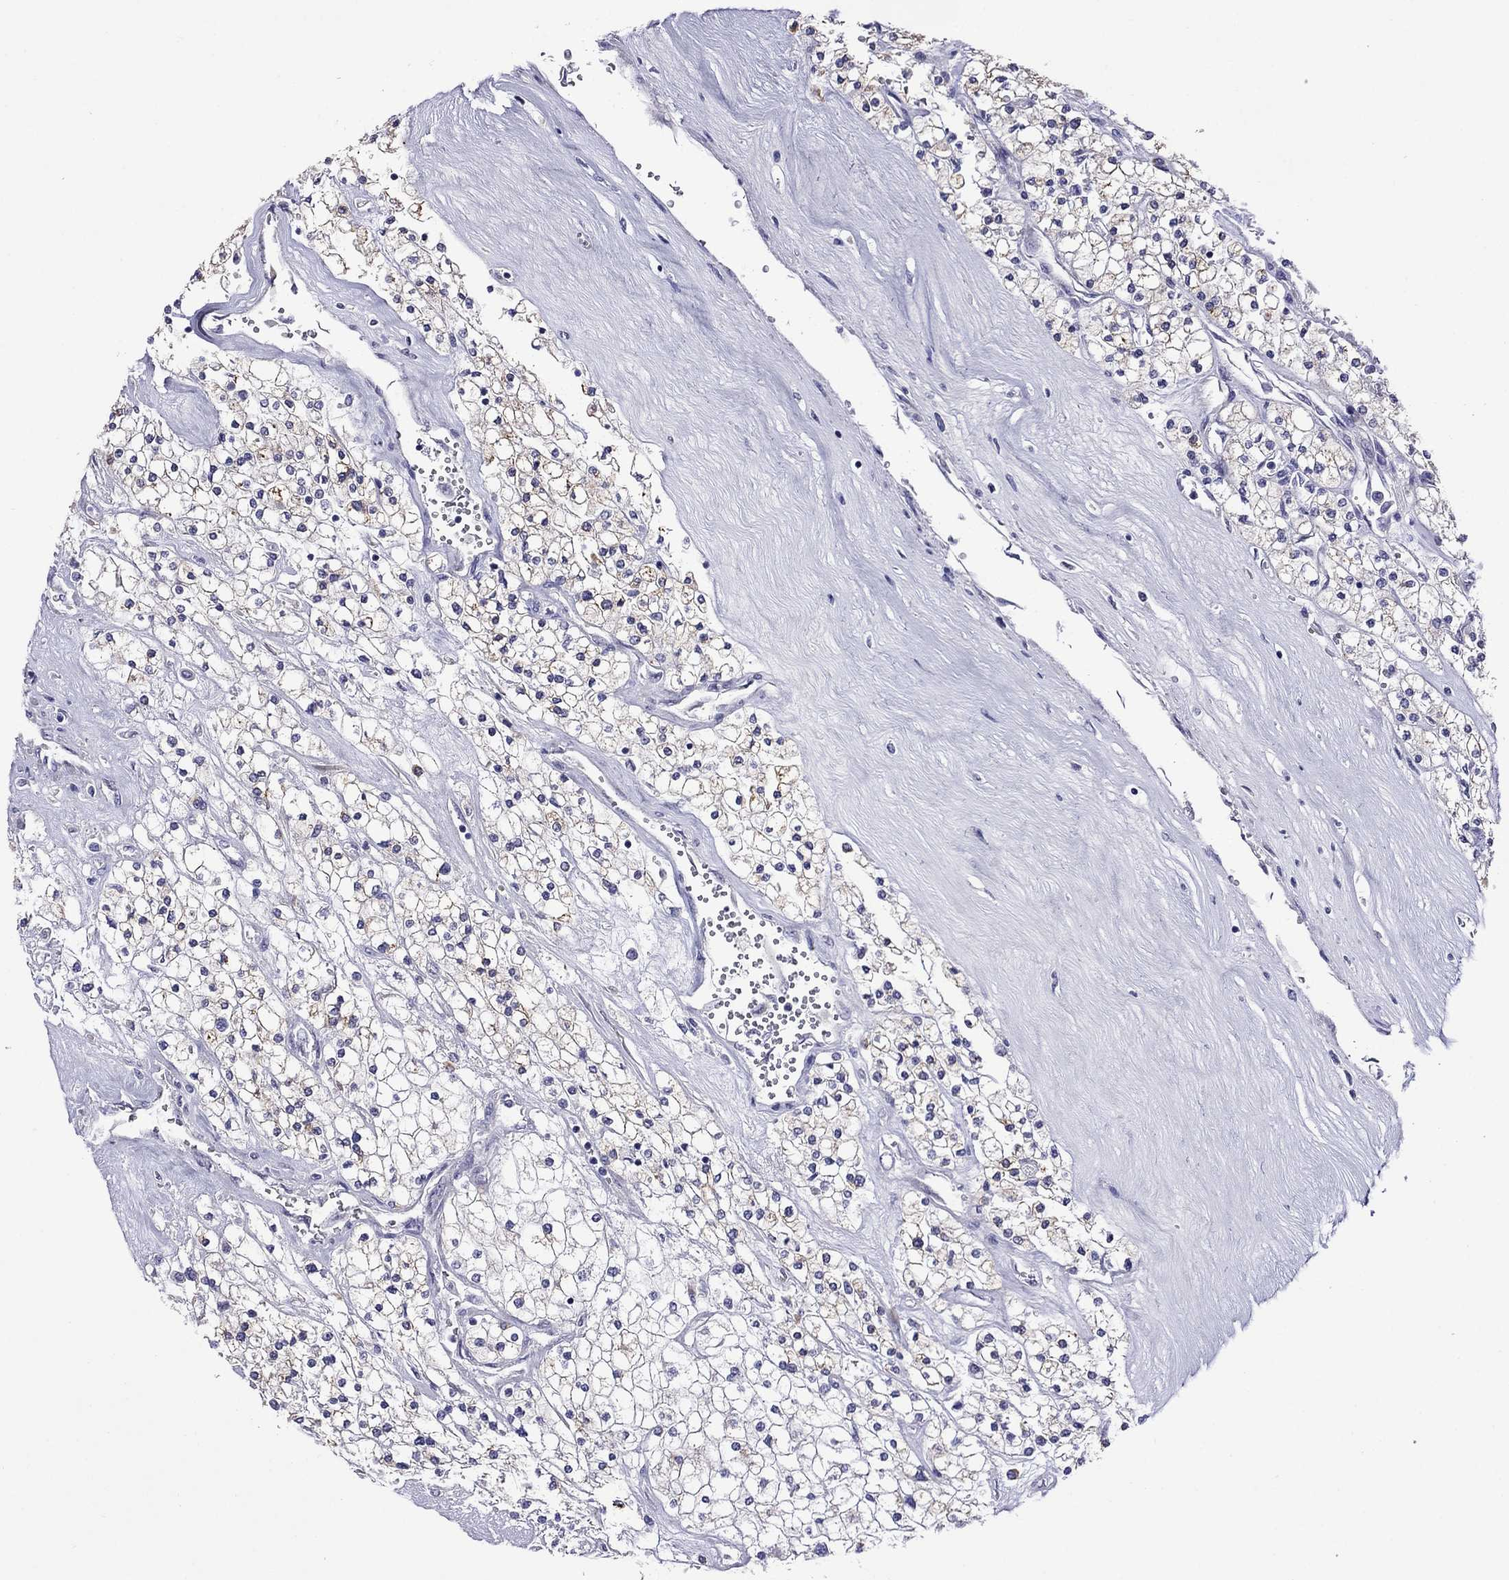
{"staining": {"intensity": "moderate", "quantity": "<25%", "location": "cytoplasmic/membranous"}, "tissue": "renal cancer", "cell_type": "Tumor cells", "image_type": "cancer", "snomed": [{"axis": "morphology", "description": "Adenocarcinoma, NOS"}, {"axis": "topography", "description": "Kidney"}], "caption": "Approximately <25% of tumor cells in human adenocarcinoma (renal) exhibit moderate cytoplasmic/membranous protein staining as visualized by brown immunohistochemical staining.", "gene": "STAR", "patient": {"sex": "male", "age": 80}}